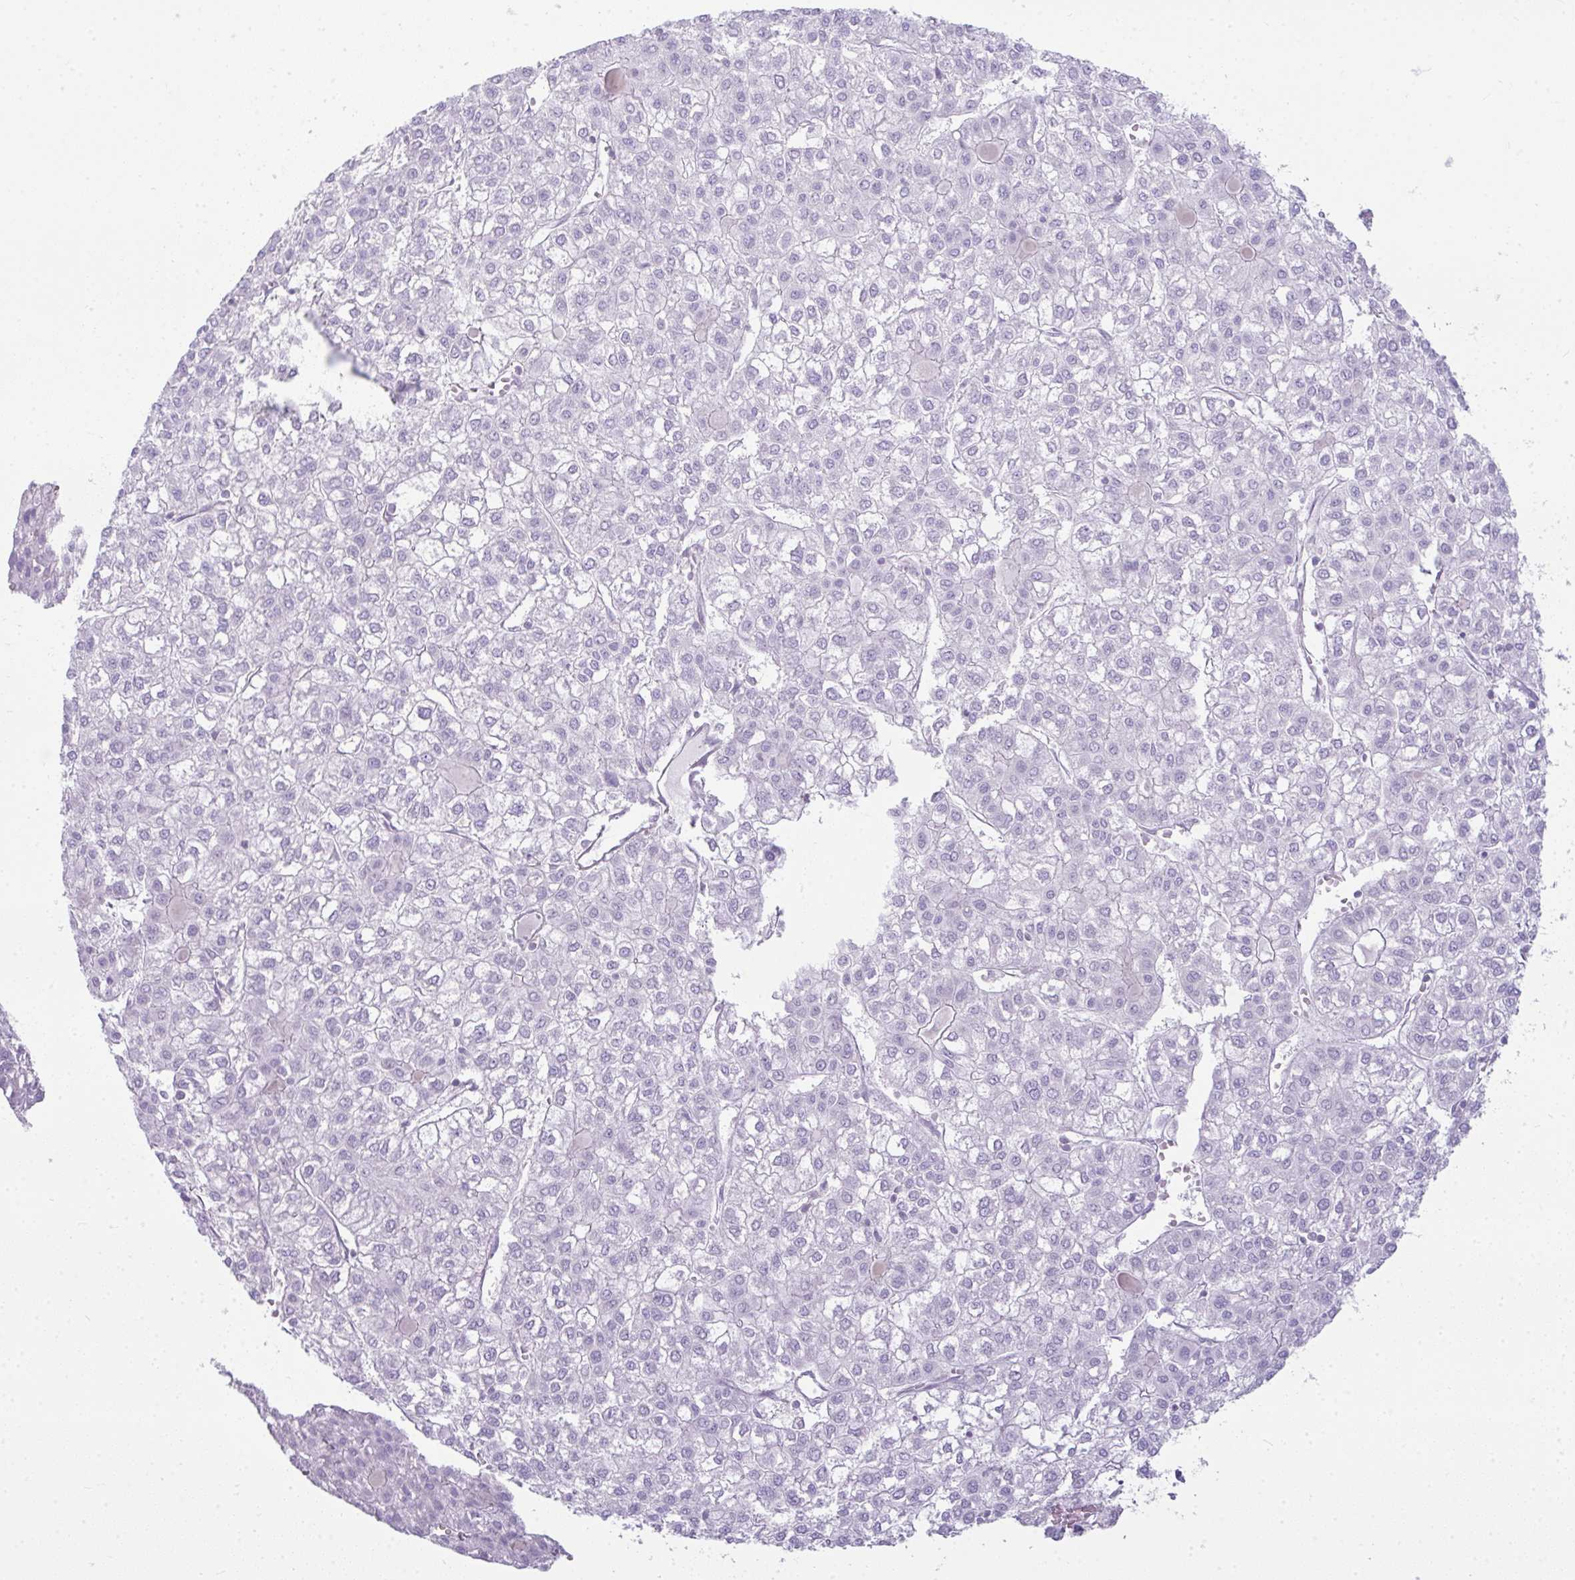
{"staining": {"intensity": "negative", "quantity": "none", "location": "none"}, "tissue": "liver cancer", "cell_type": "Tumor cells", "image_type": "cancer", "snomed": [{"axis": "morphology", "description": "Carcinoma, Hepatocellular, NOS"}, {"axis": "topography", "description": "Liver"}], "caption": "IHC of liver hepatocellular carcinoma shows no staining in tumor cells.", "gene": "CDRT15", "patient": {"sex": "female", "age": 43}}